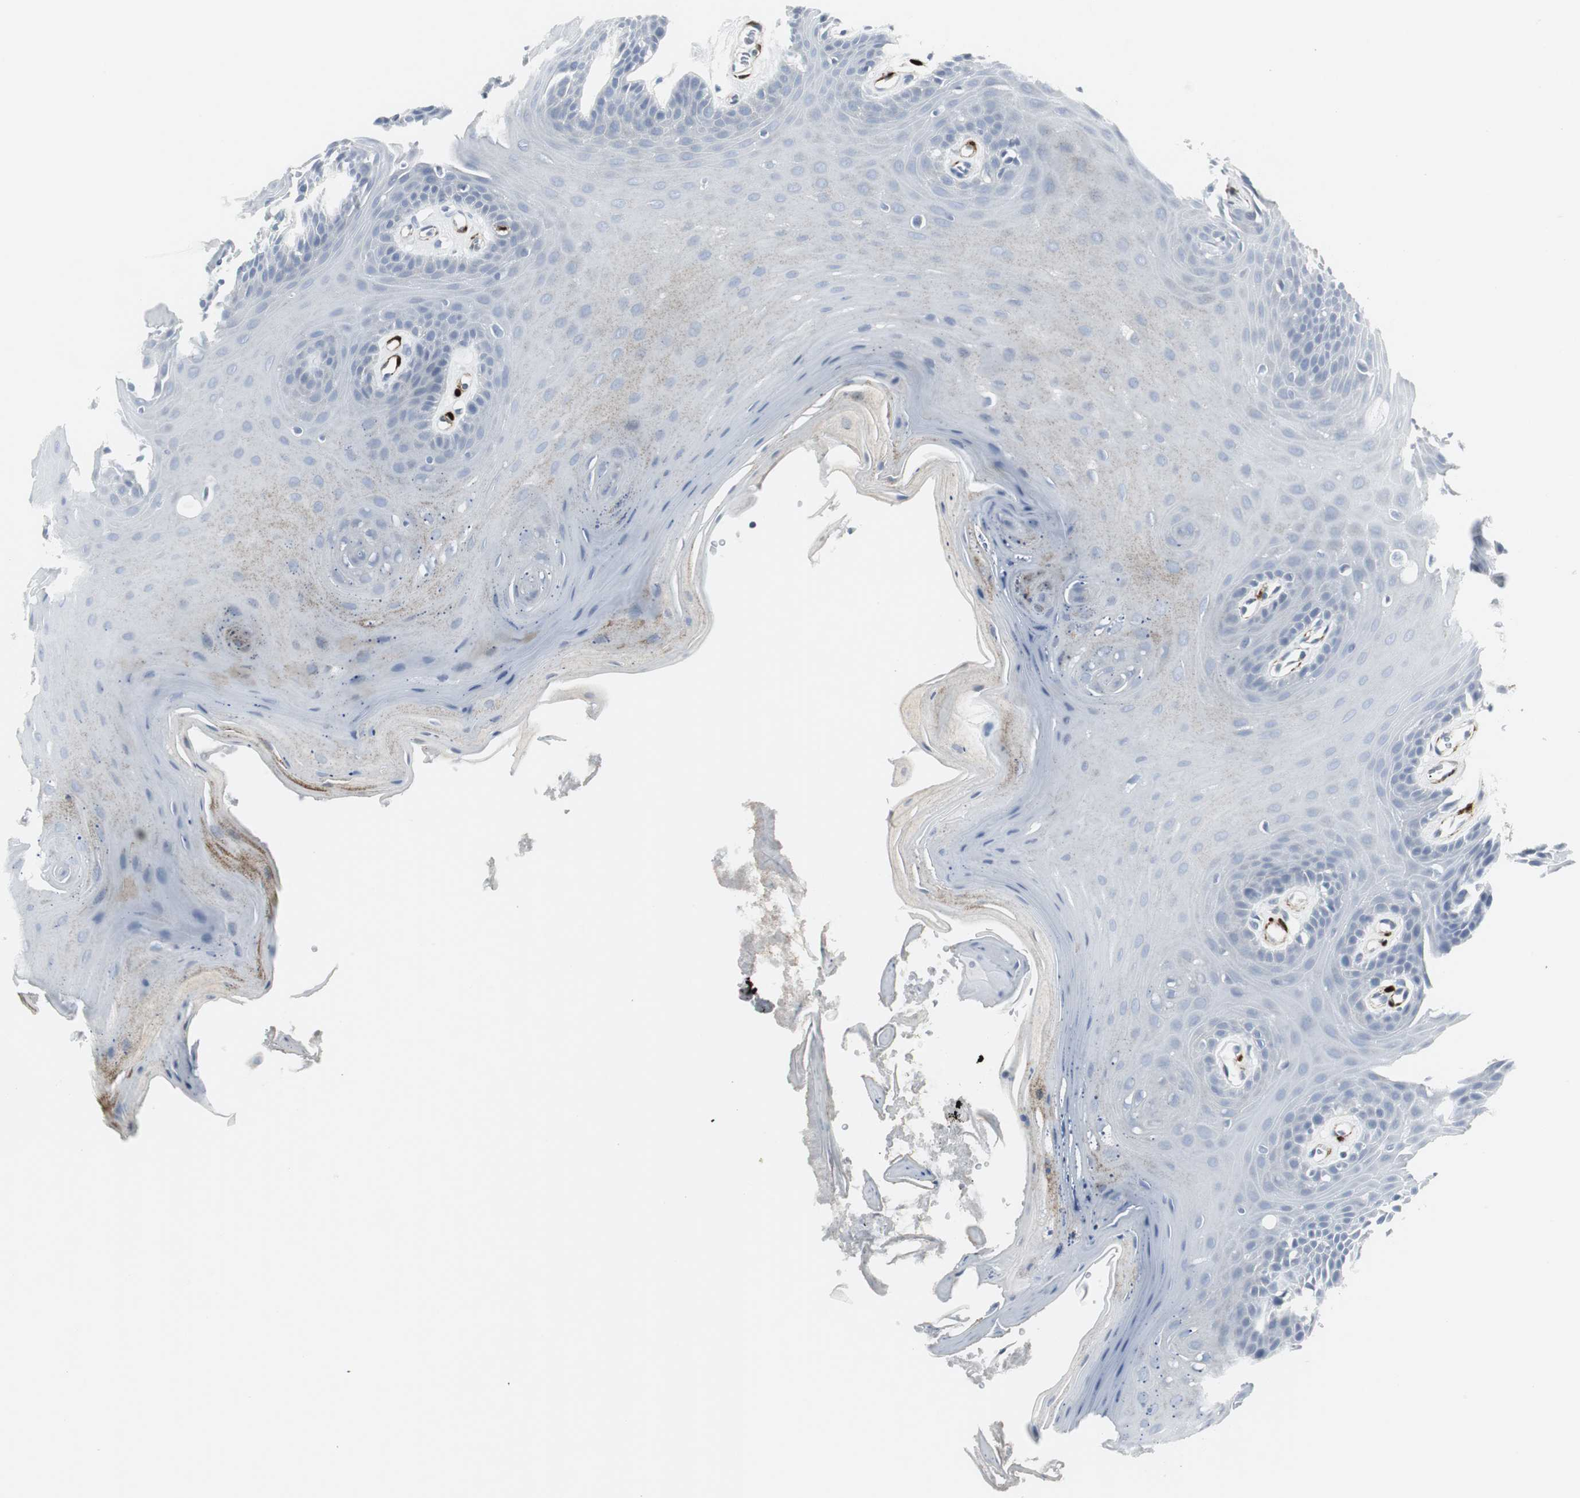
{"staining": {"intensity": "negative", "quantity": "none", "location": "none"}, "tissue": "oral mucosa", "cell_type": "Squamous epithelial cells", "image_type": "normal", "snomed": [{"axis": "morphology", "description": "Normal tissue, NOS"}, {"axis": "morphology", "description": "Squamous cell carcinoma, NOS"}, {"axis": "topography", "description": "Skeletal muscle"}, {"axis": "topography", "description": "Oral tissue"}, {"axis": "topography", "description": "Head-Neck"}], "caption": "This image is of normal oral mucosa stained with IHC to label a protein in brown with the nuclei are counter-stained blue. There is no expression in squamous epithelial cells. (IHC, brightfield microscopy, high magnification).", "gene": "PPP1R14A", "patient": {"sex": "male", "age": 71}}